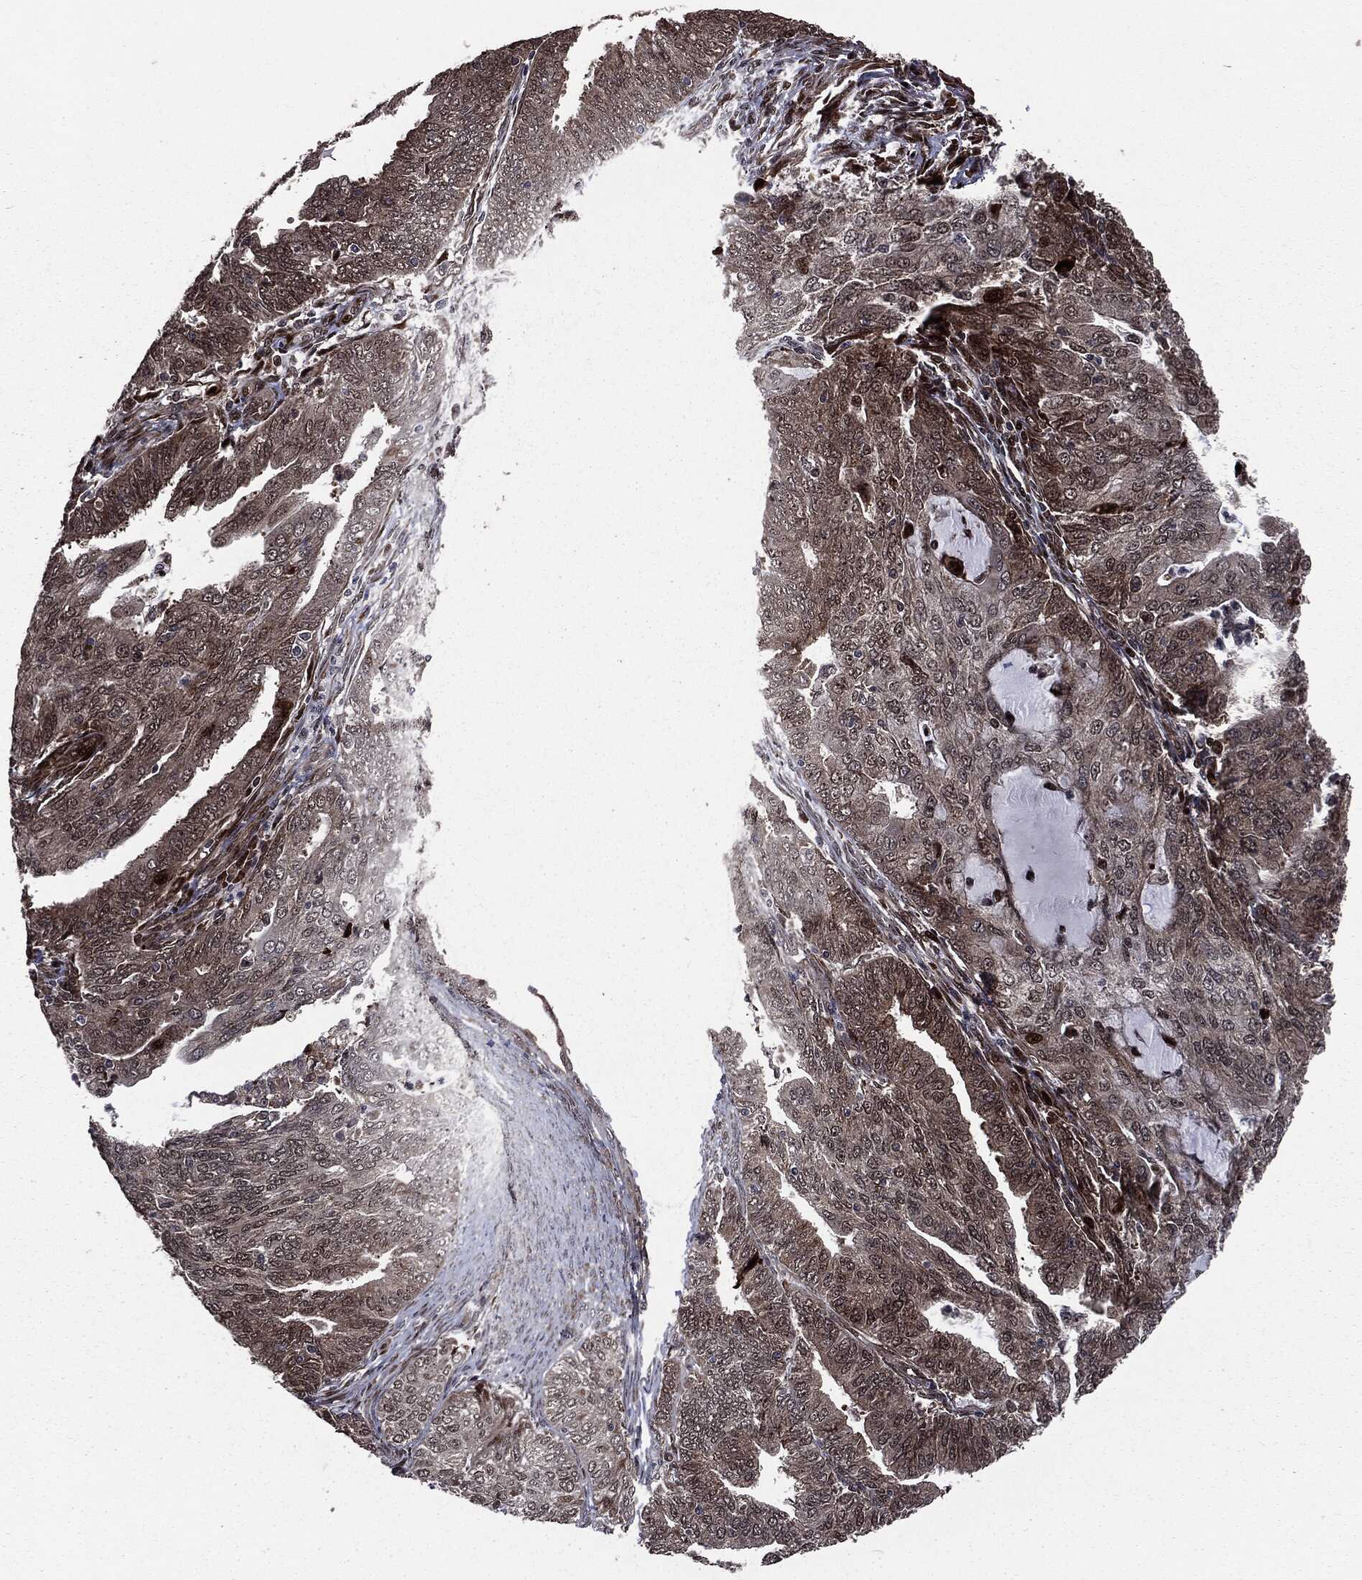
{"staining": {"intensity": "strong", "quantity": "<25%", "location": "cytoplasmic/membranous,nuclear"}, "tissue": "endometrial cancer", "cell_type": "Tumor cells", "image_type": "cancer", "snomed": [{"axis": "morphology", "description": "Adenocarcinoma, NOS"}, {"axis": "topography", "description": "Endometrium"}], "caption": "Strong cytoplasmic/membranous and nuclear expression for a protein is identified in approximately <25% of tumor cells of endometrial cancer (adenocarcinoma) using immunohistochemistry (IHC).", "gene": "SMAD4", "patient": {"sex": "female", "age": 82}}